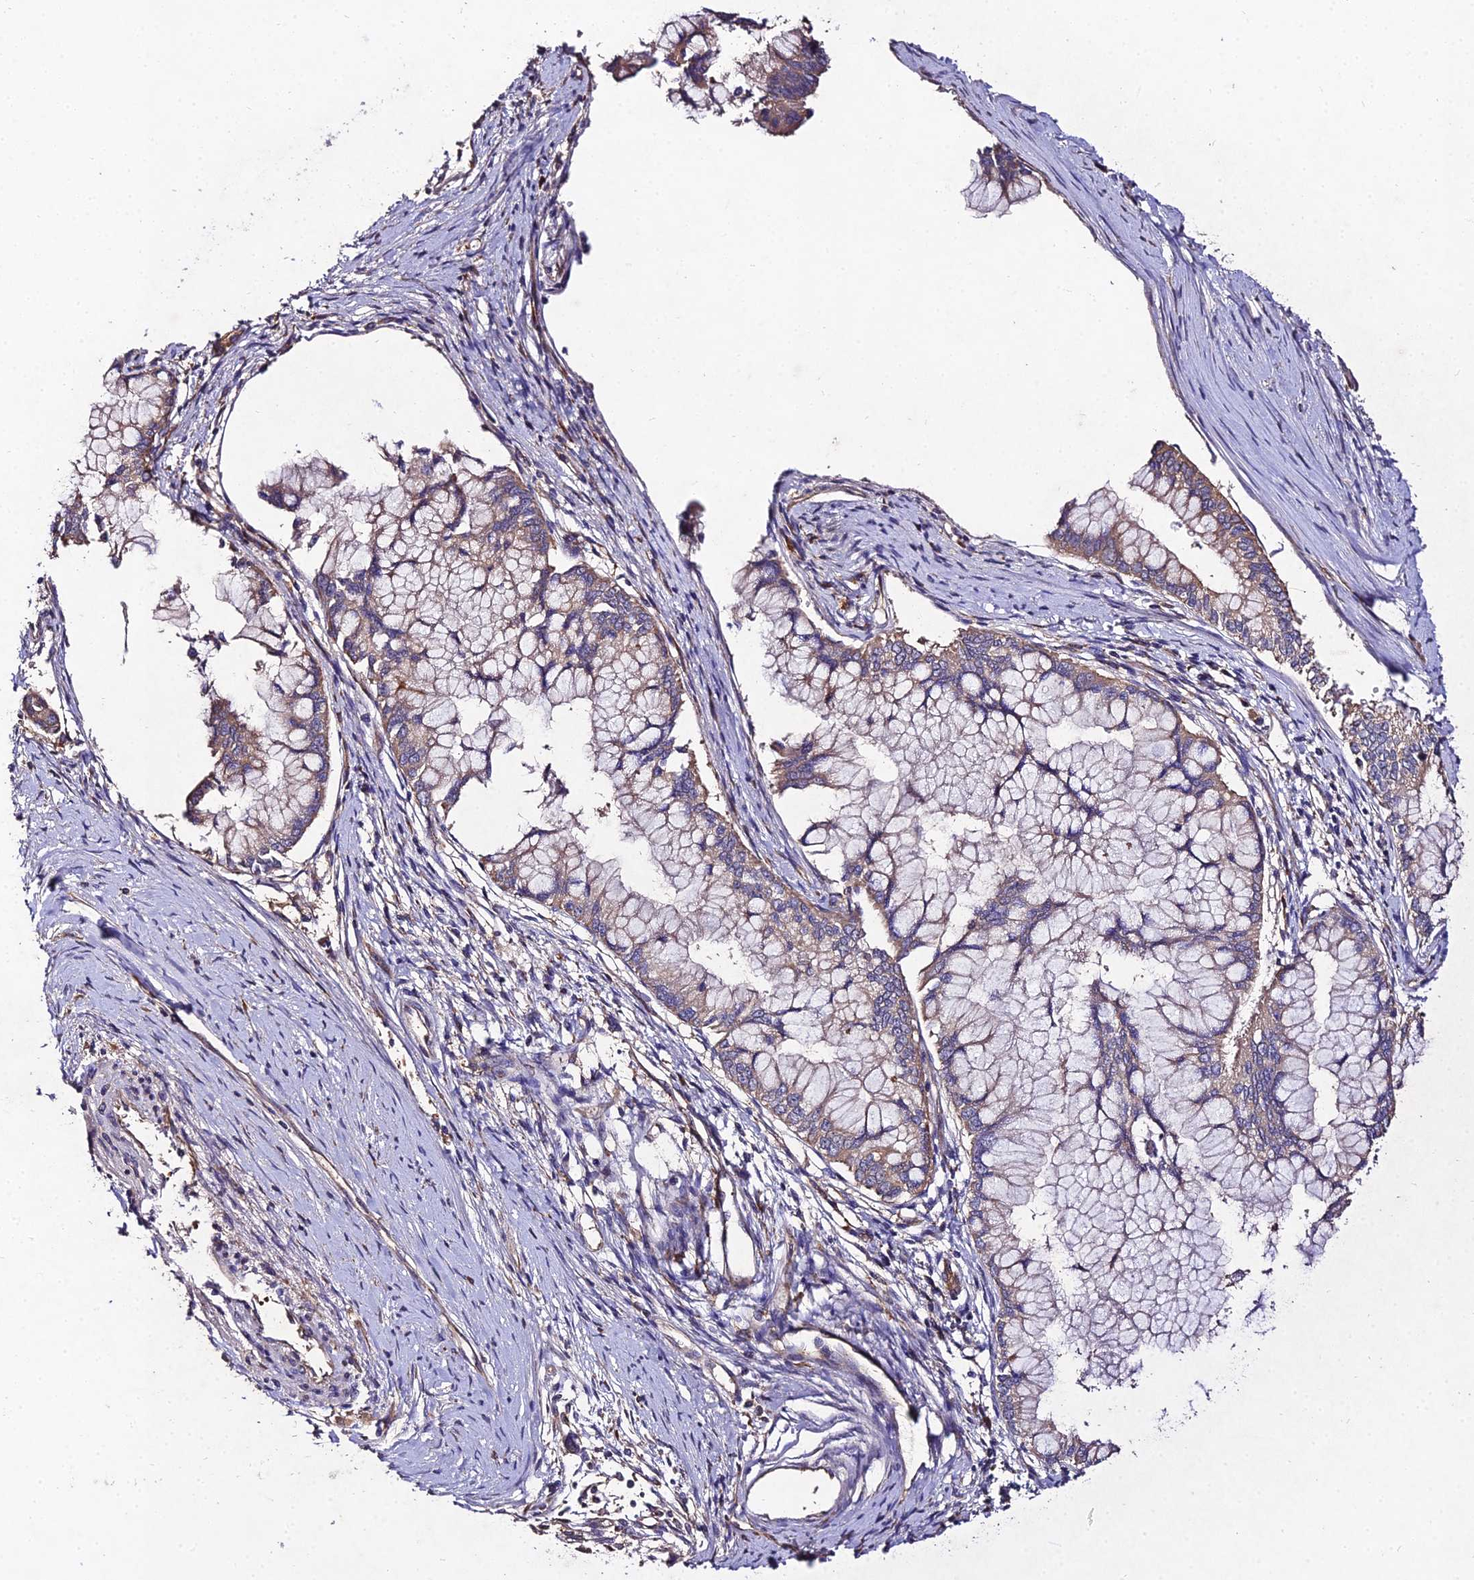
{"staining": {"intensity": "moderate", "quantity": "25%-75%", "location": "cytoplasmic/membranous"}, "tissue": "pancreatic cancer", "cell_type": "Tumor cells", "image_type": "cancer", "snomed": [{"axis": "morphology", "description": "Adenocarcinoma, NOS"}, {"axis": "topography", "description": "Pancreas"}], "caption": "Immunohistochemical staining of human pancreatic cancer (adenocarcinoma) displays moderate cytoplasmic/membranous protein expression in approximately 25%-75% of tumor cells.", "gene": "AP3M2", "patient": {"sex": "male", "age": 46}}